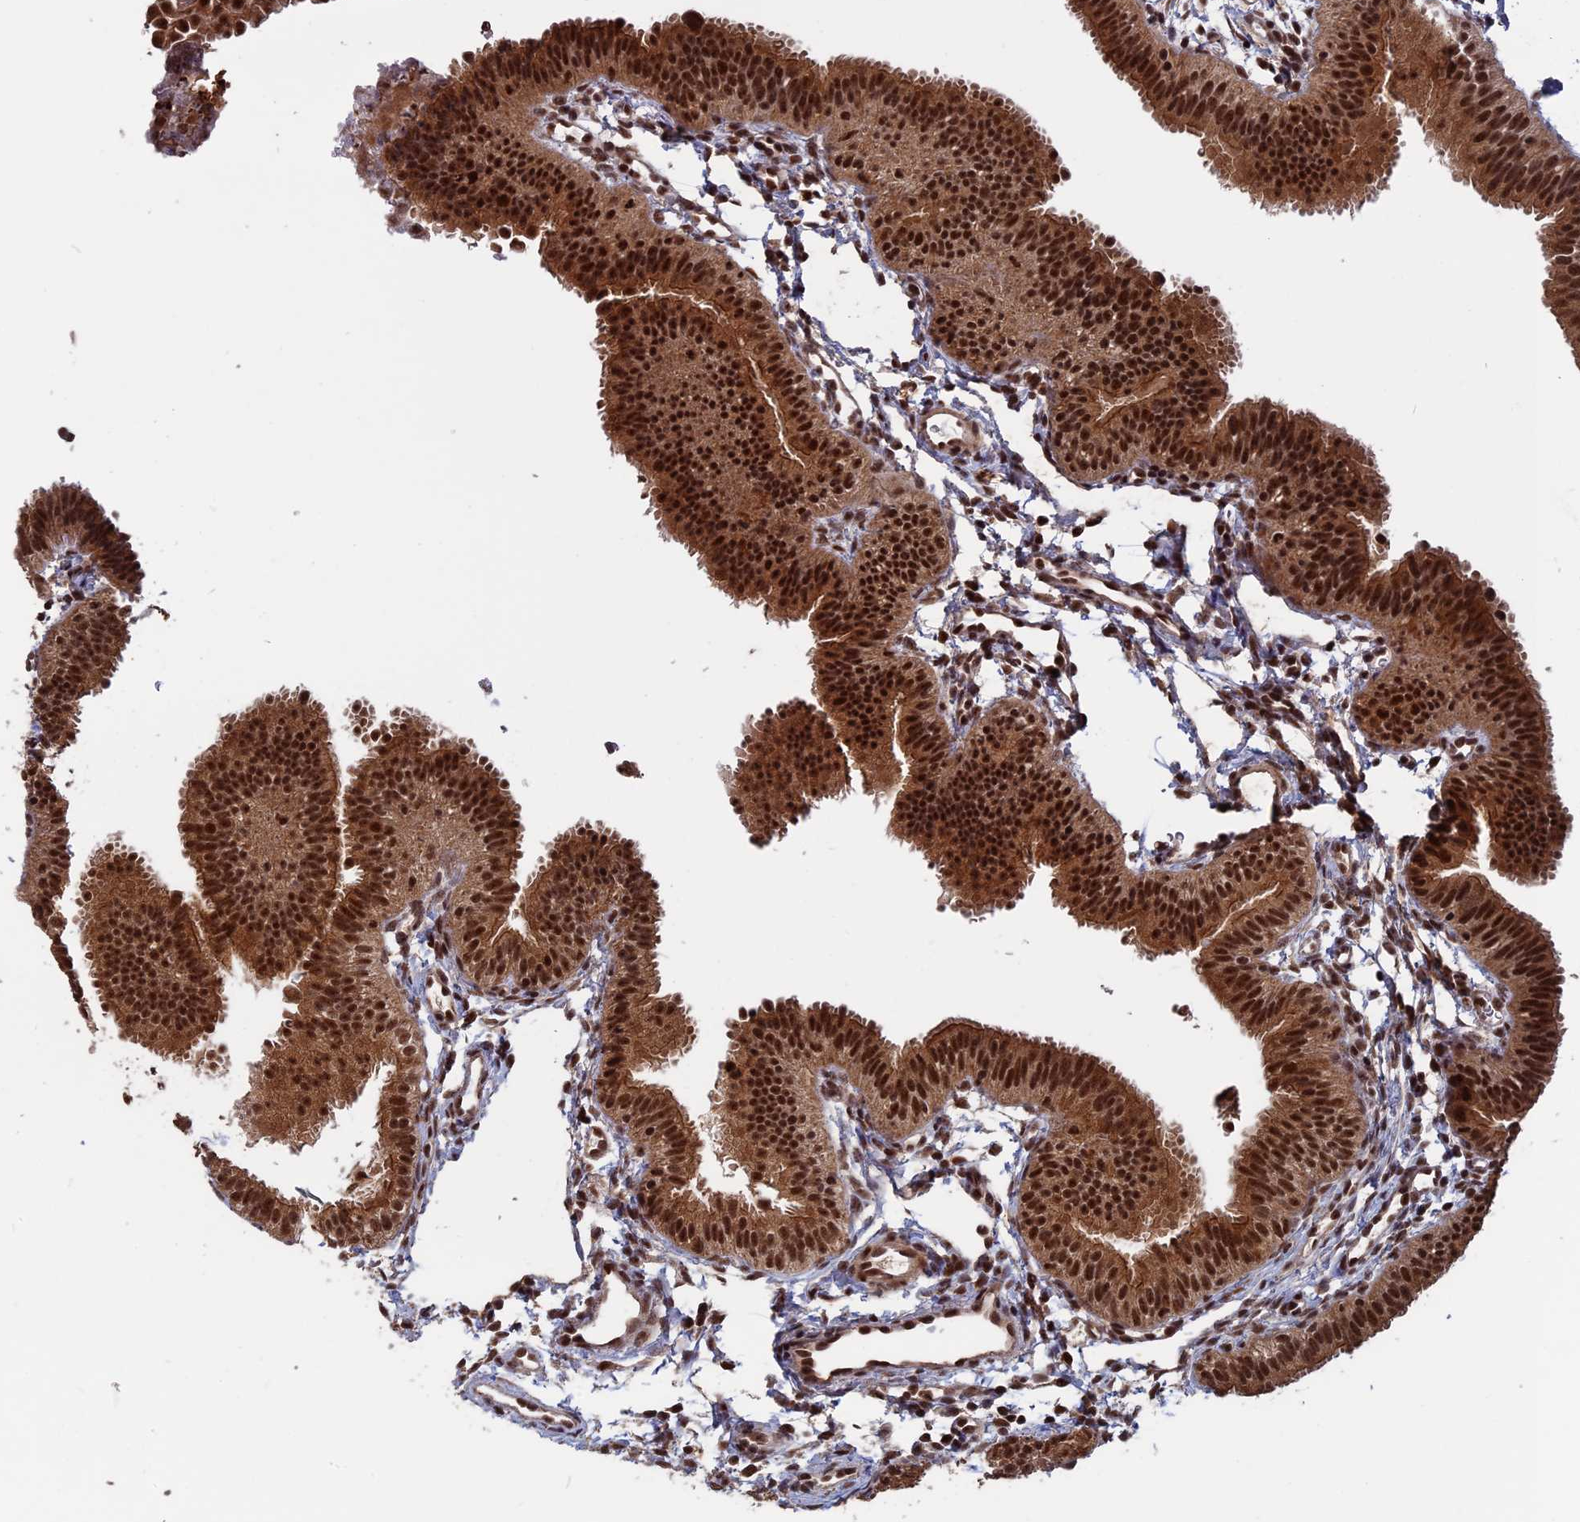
{"staining": {"intensity": "strong", "quantity": ">75%", "location": "cytoplasmic/membranous,nuclear"}, "tissue": "fallopian tube", "cell_type": "Glandular cells", "image_type": "normal", "snomed": [{"axis": "morphology", "description": "Normal tissue, NOS"}, {"axis": "topography", "description": "Fallopian tube"}], "caption": "IHC staining of normal fallopian tube, which demonstrates high levels of strong cytoplasmic/membranous,nuclear expression in about >75% of glandular cells indicating strong cytoplasmic/membranous,nuclear protein staining. The staining was performed using DAB (brown) for protein detection and nuclei were counterstained in hematoxylin (blue).", "gene": "CACTIN", "patient": {"sex": "female", "age": 35}}